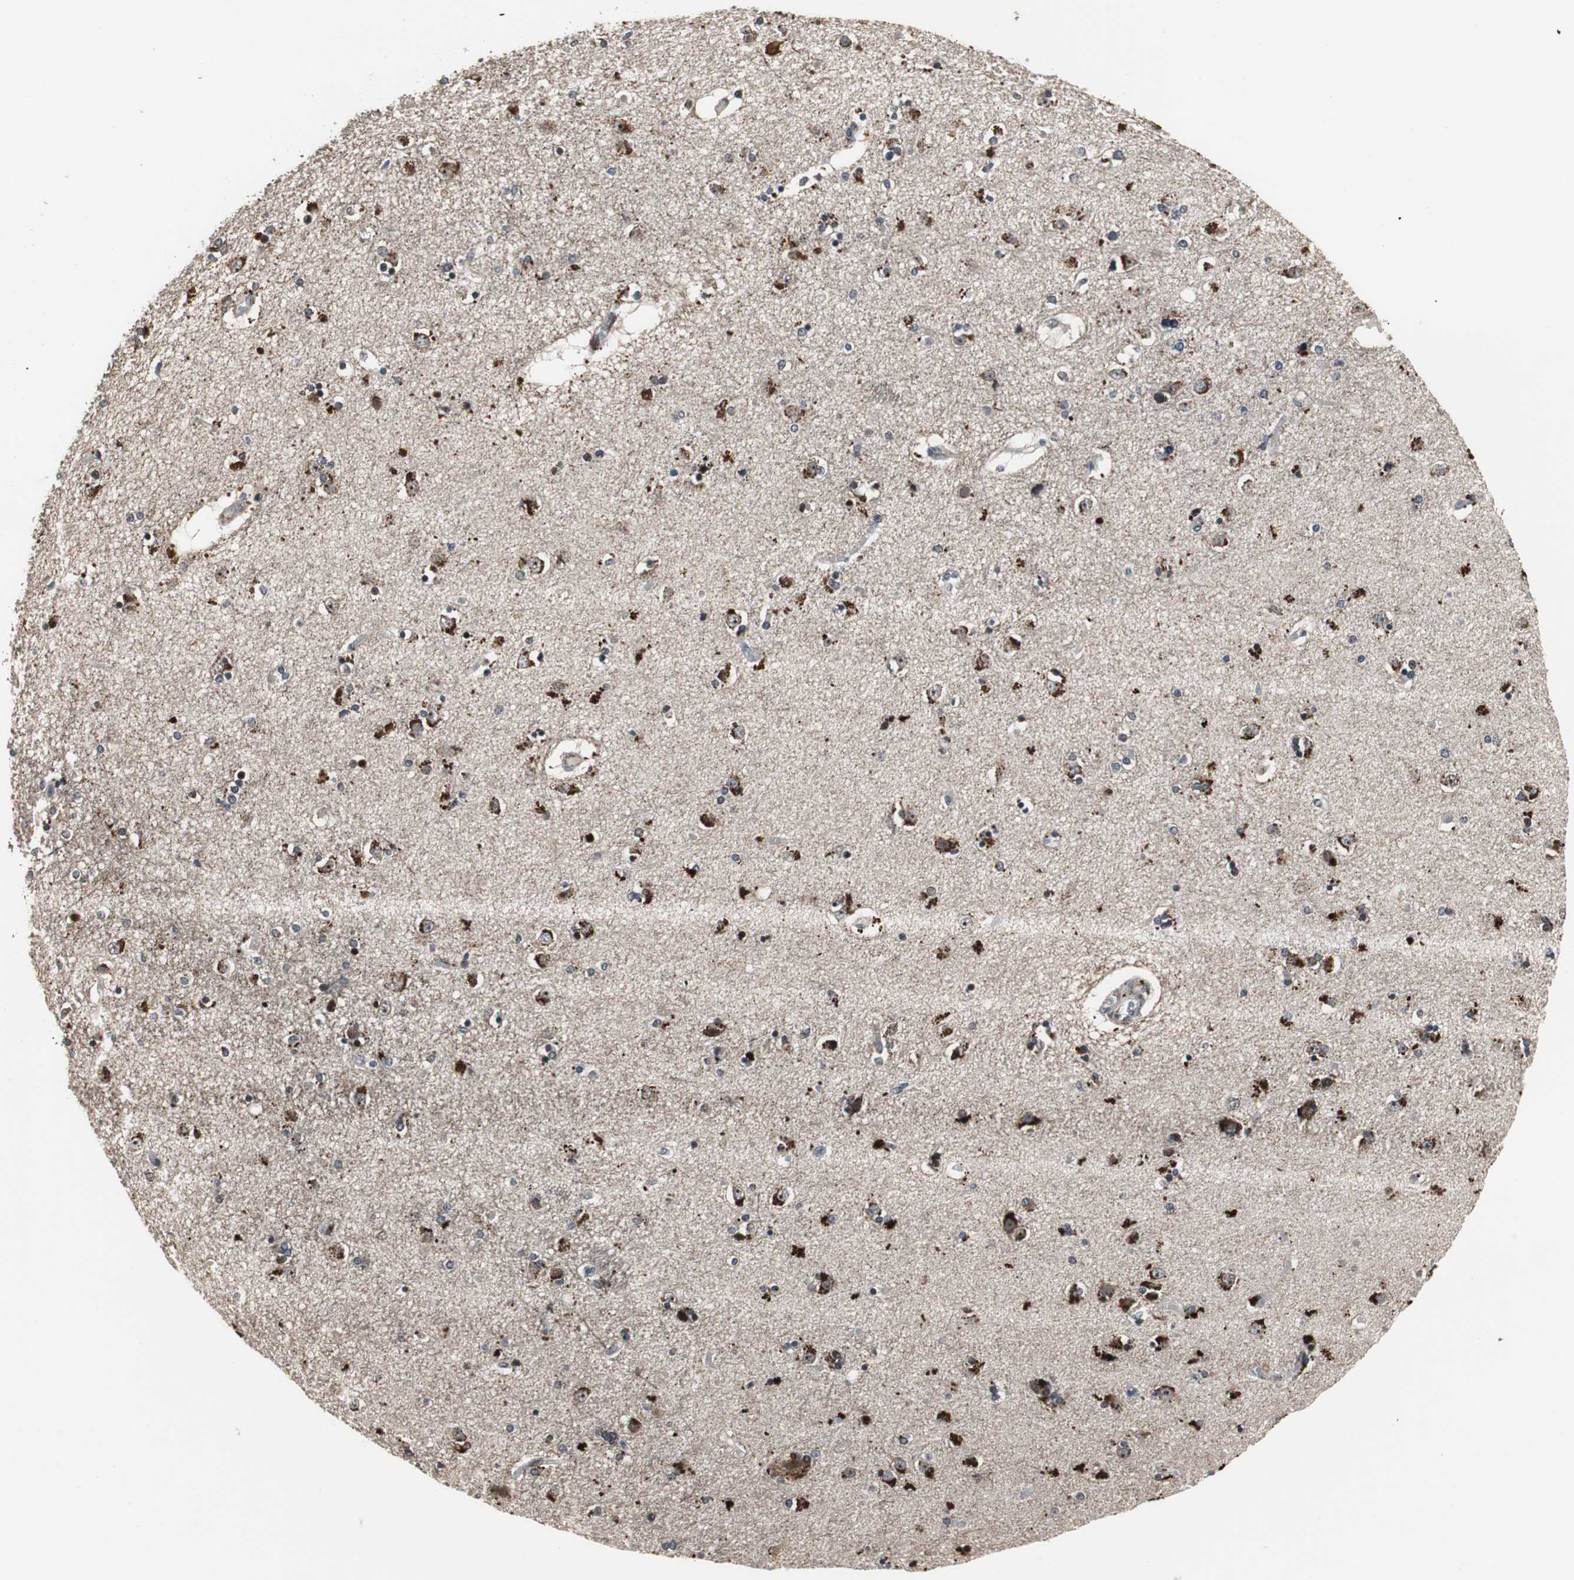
{"staining": {"intensity": "weak", "quantity": "25%-75%", "location": "cytoplasmic/membranous"}, "tissue": "caudate", "cell_type": "Glial cells", "image_type": "normal", "snomed": [{"axis": "morphology", "description": "Normal tissue, NOS"}, {"axis": "topography", "description": "Lateral ventricle wall"}], "caption": "Protein expression by immunohistochemistry demonstrates weak cytoplasmic/membranous staining in approximately 25%-75% of glial cells in unremarkable caudate.", "gene": "MRPL40", "patient": {"sex": "female", "age": 54}}